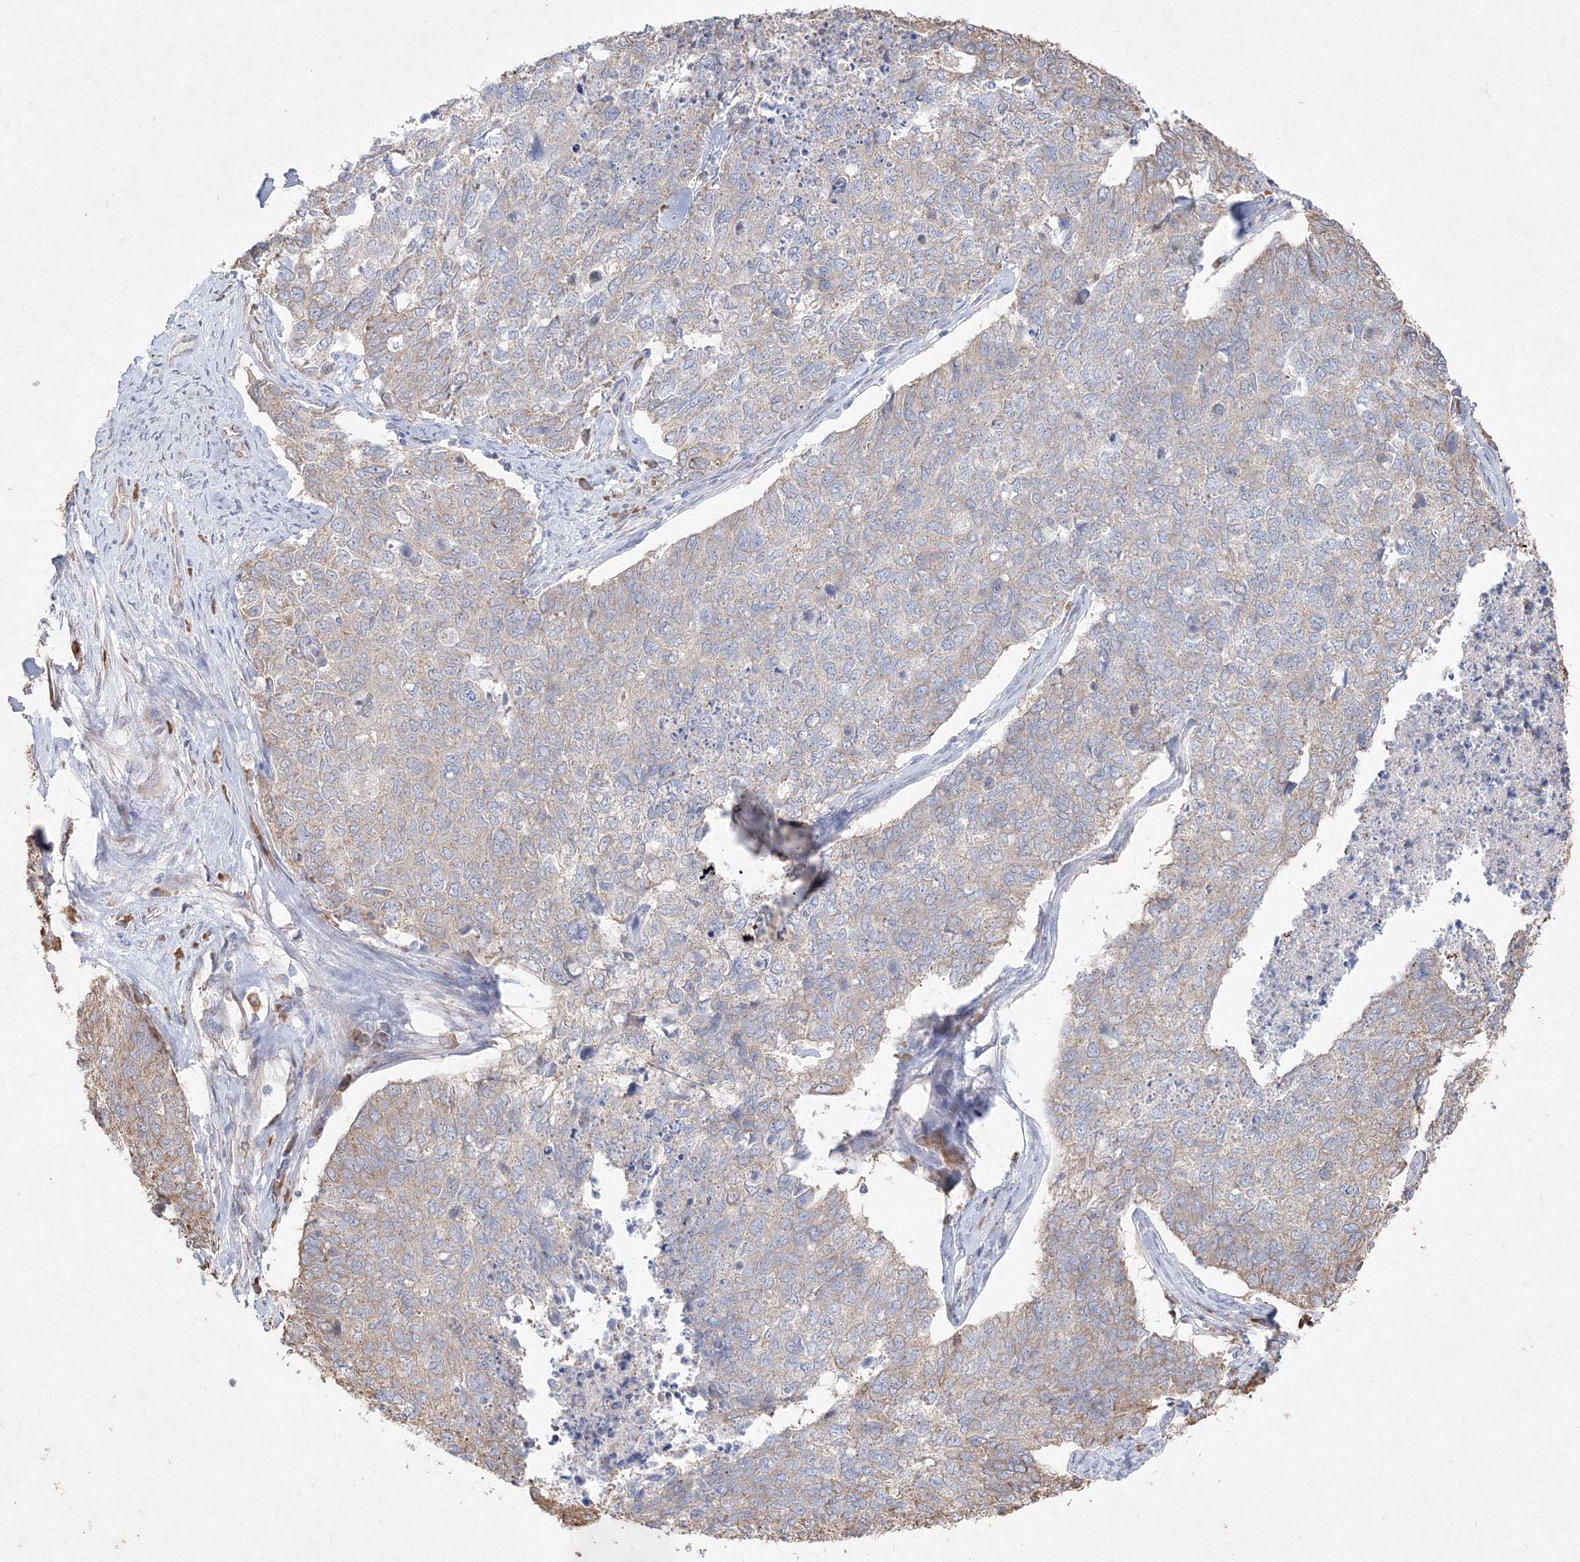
{"staining": {"intensity": "weak", "quantity": "<25%", "location": "cytoplasmic/membranous"}, "tissue": "cervical cancer", "cell_type": "Tumor cells", "image_type": "cancer", "snomed": [{"axis": "morphology", "description": "Squamous cell carcinoma, NOS"}, {"axis": "topography", "description": "Cervix"}], "caption": "Image shows no protein positivity in tumor cells of cervical cancer (squamous cell carcinoma) tissue.", "gene": "FBXL8", "patient": {"sex": "female", "age": 63}}